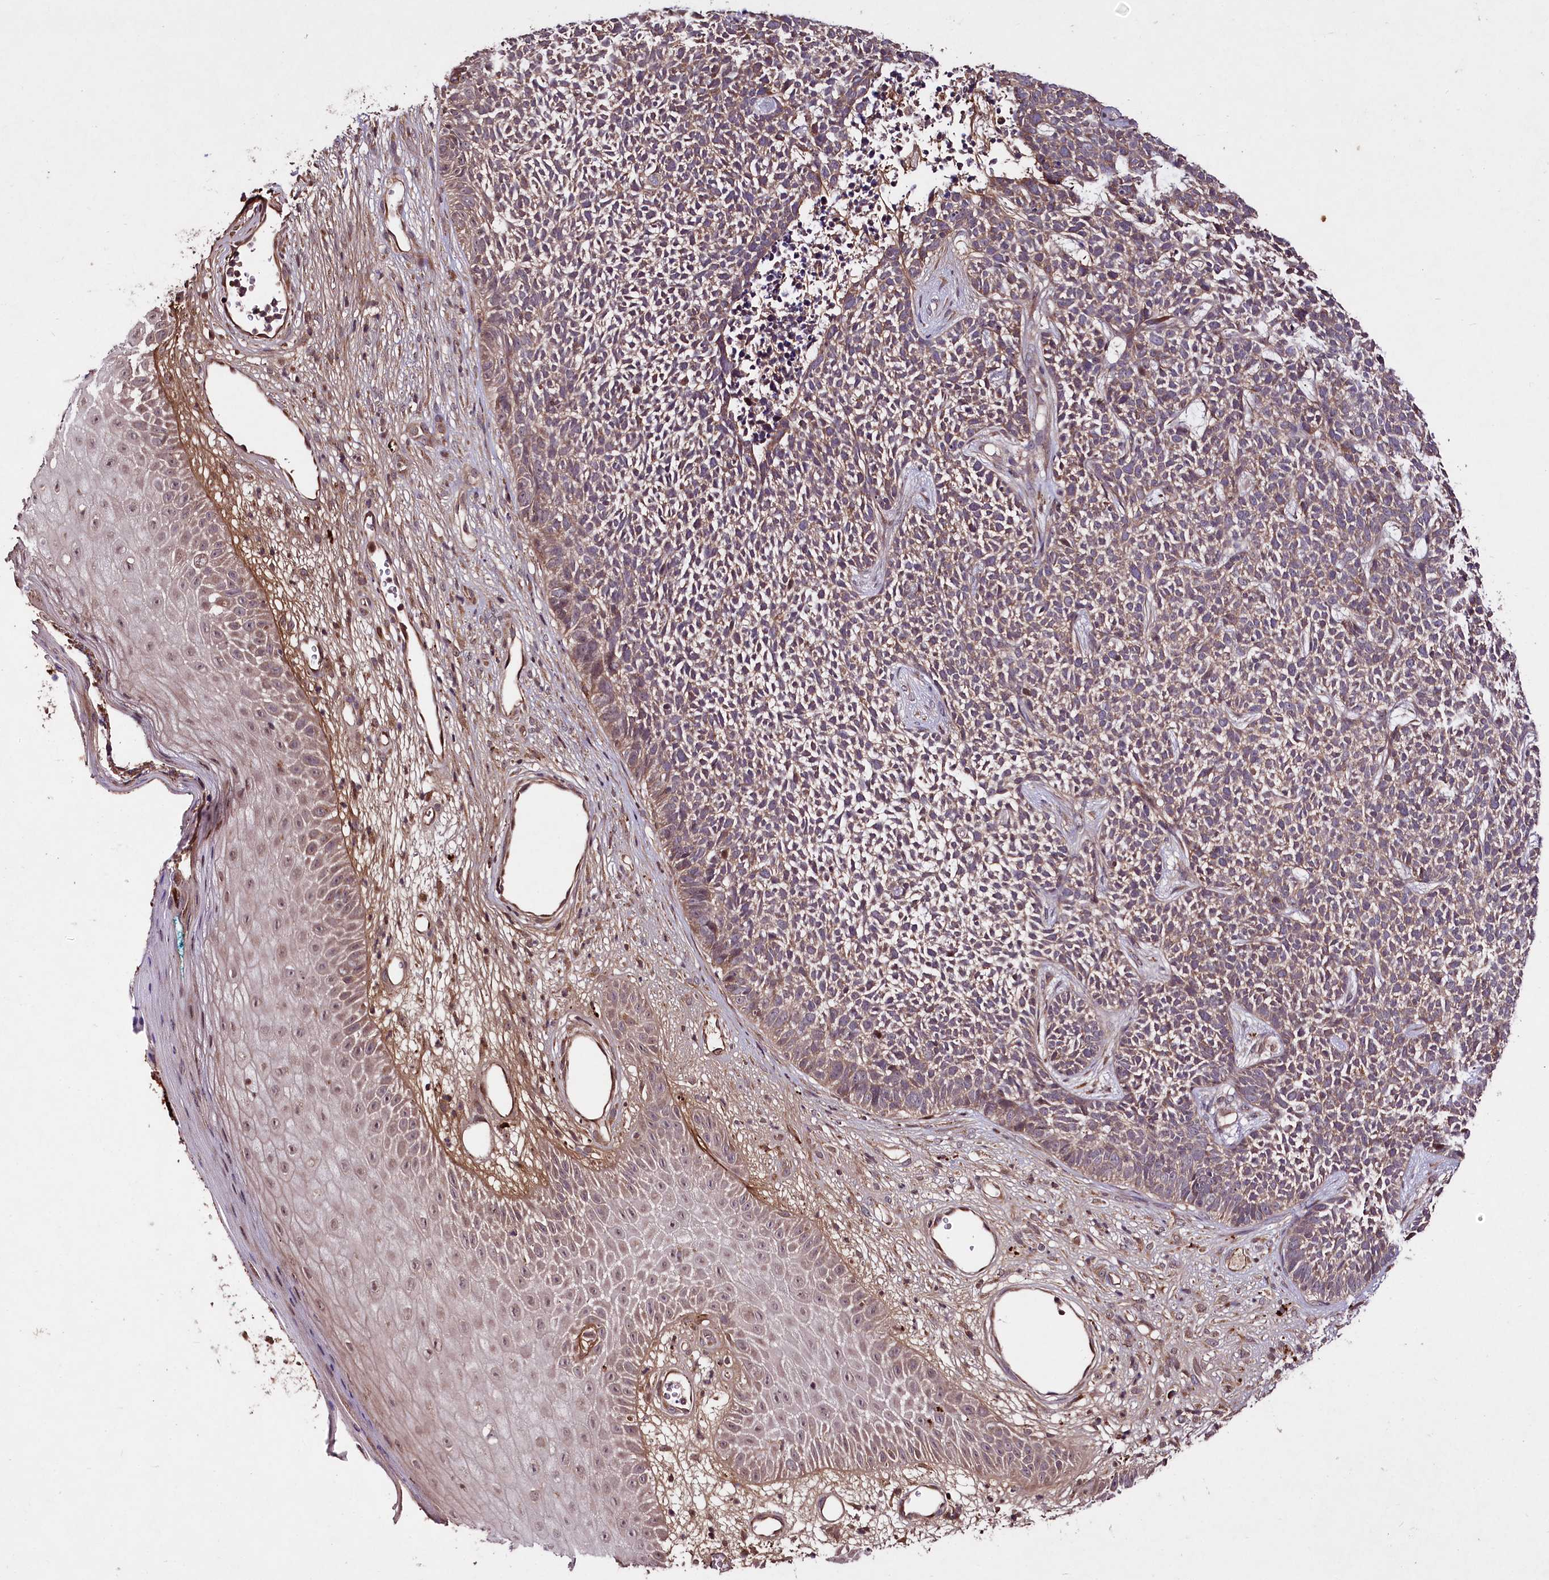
{"staining": {"intensity": "weak", "quantity": ">75%", "location": "cytoplasmic/membranous"}, "tissue": "skin cancer", "cell_type": "Tumor cells", "image_type": "cancer", "snomed": [{"axis": "morphology", "description": "Basal cell carcinoma"}, {"axis": "topography", "description": "Skin"}], "caption": "Skin cancer stained with DAB immunohistochemistry demonstrates low levels of weak cytoplasmic/membranous staining in about >75% of tumor cells. (DAB IHC, brown staining for protein, blue staining for nuclei).", "gene": "TNPO3", "patient": {"sex": "female", "age": 84}}